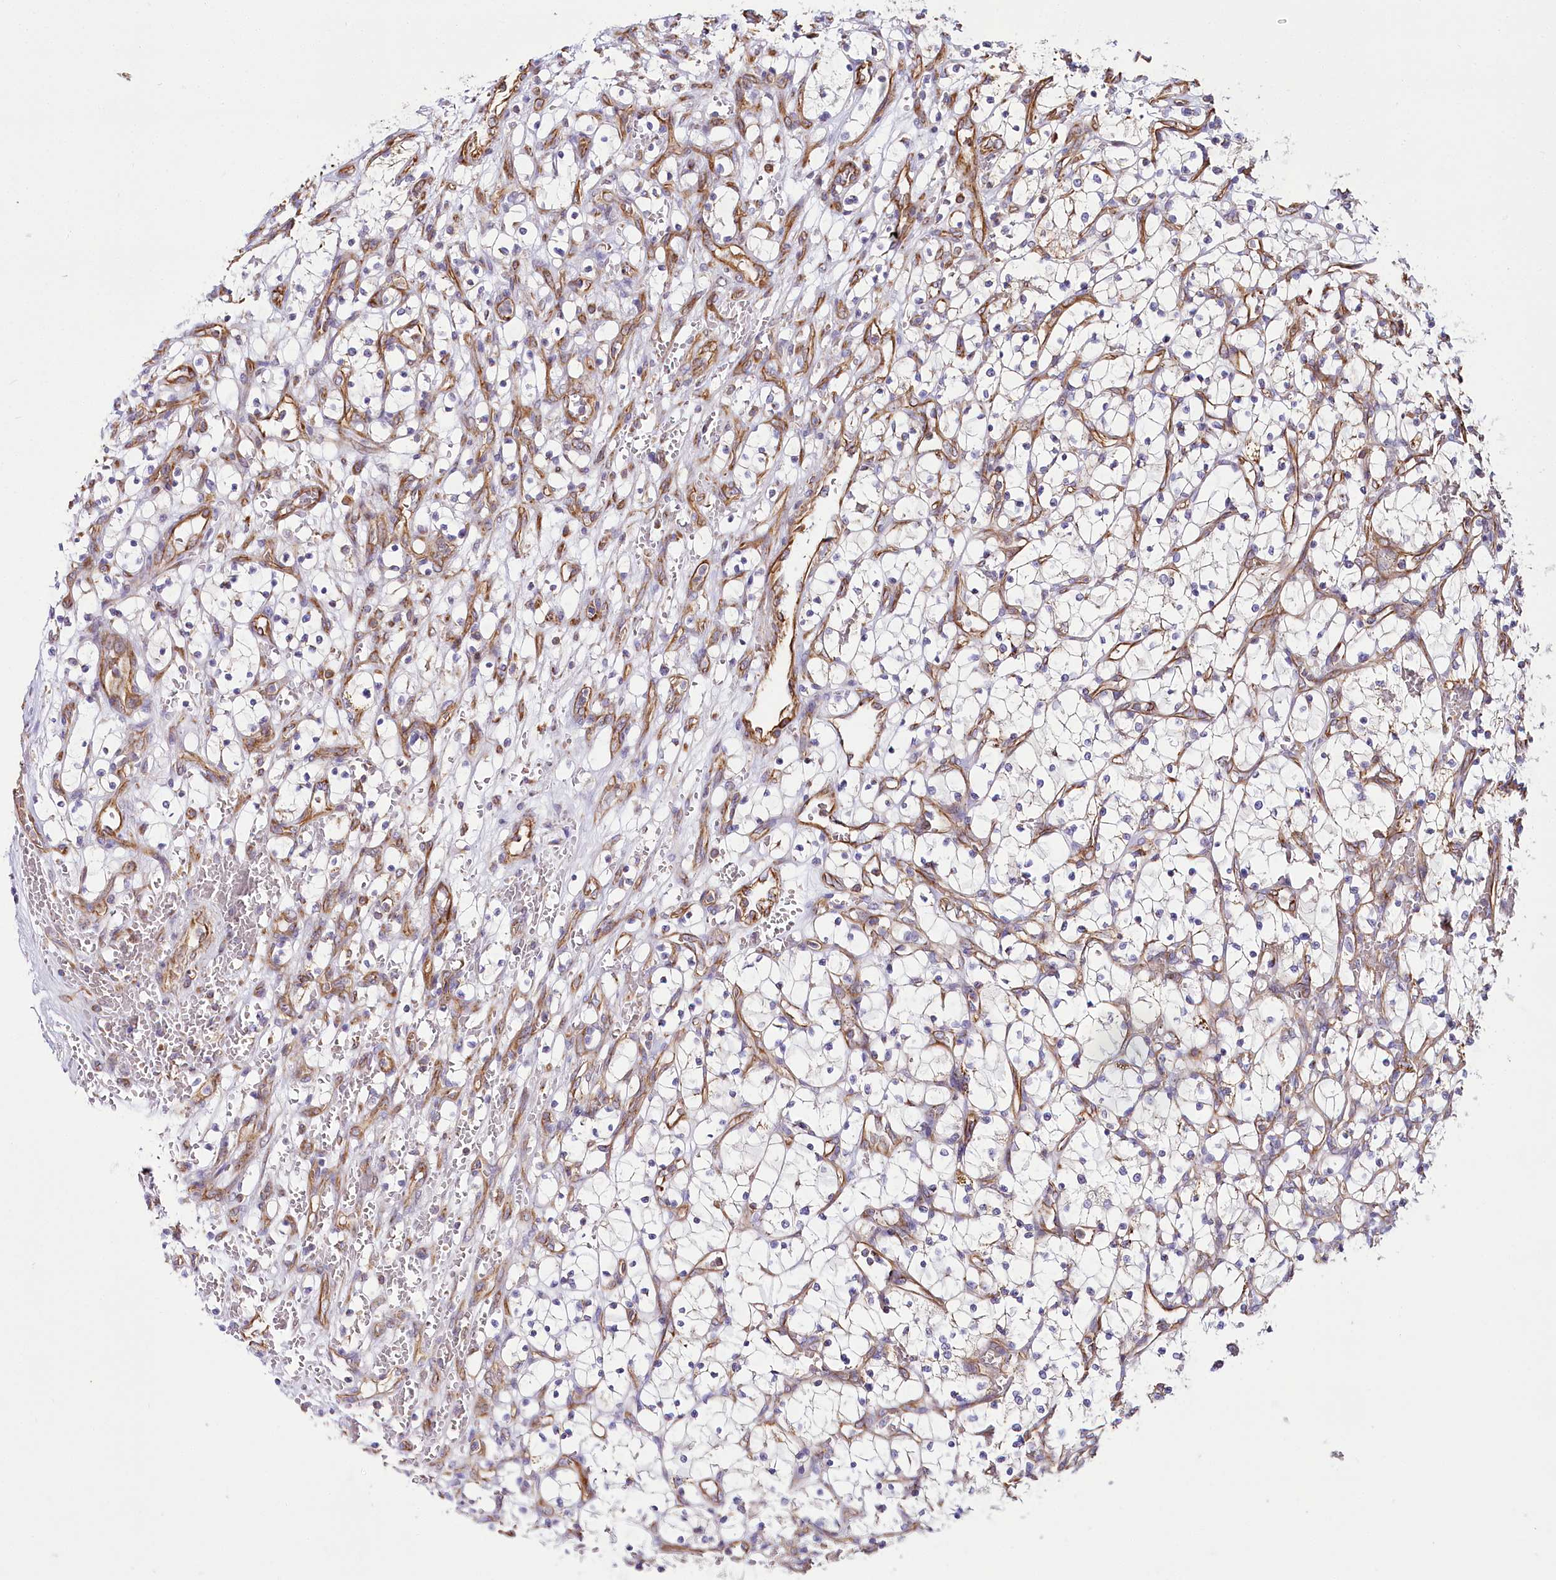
{"staining": {"intensity": "negative", "quantity": "none", "location": "none"}, "tissue": "renal cancer", "cell_type": "Tumor cells", "image_type": "cancer", "snomed": [{"axis": "morphology", "description": "Adenocarcinoma, NOS"}, {"axis": "topography", "description": "Kidney"}], "caption": "The image exhibits no staining of tumor cells in renal cancer. Brightfield microscopy of immunohistochemistry (IHC) stained with DAB (brown) and hematoxylin (blue), captured at high magnification.", "gene": "THUMPD3", "patient": {"sex": "female", "age": 69}}